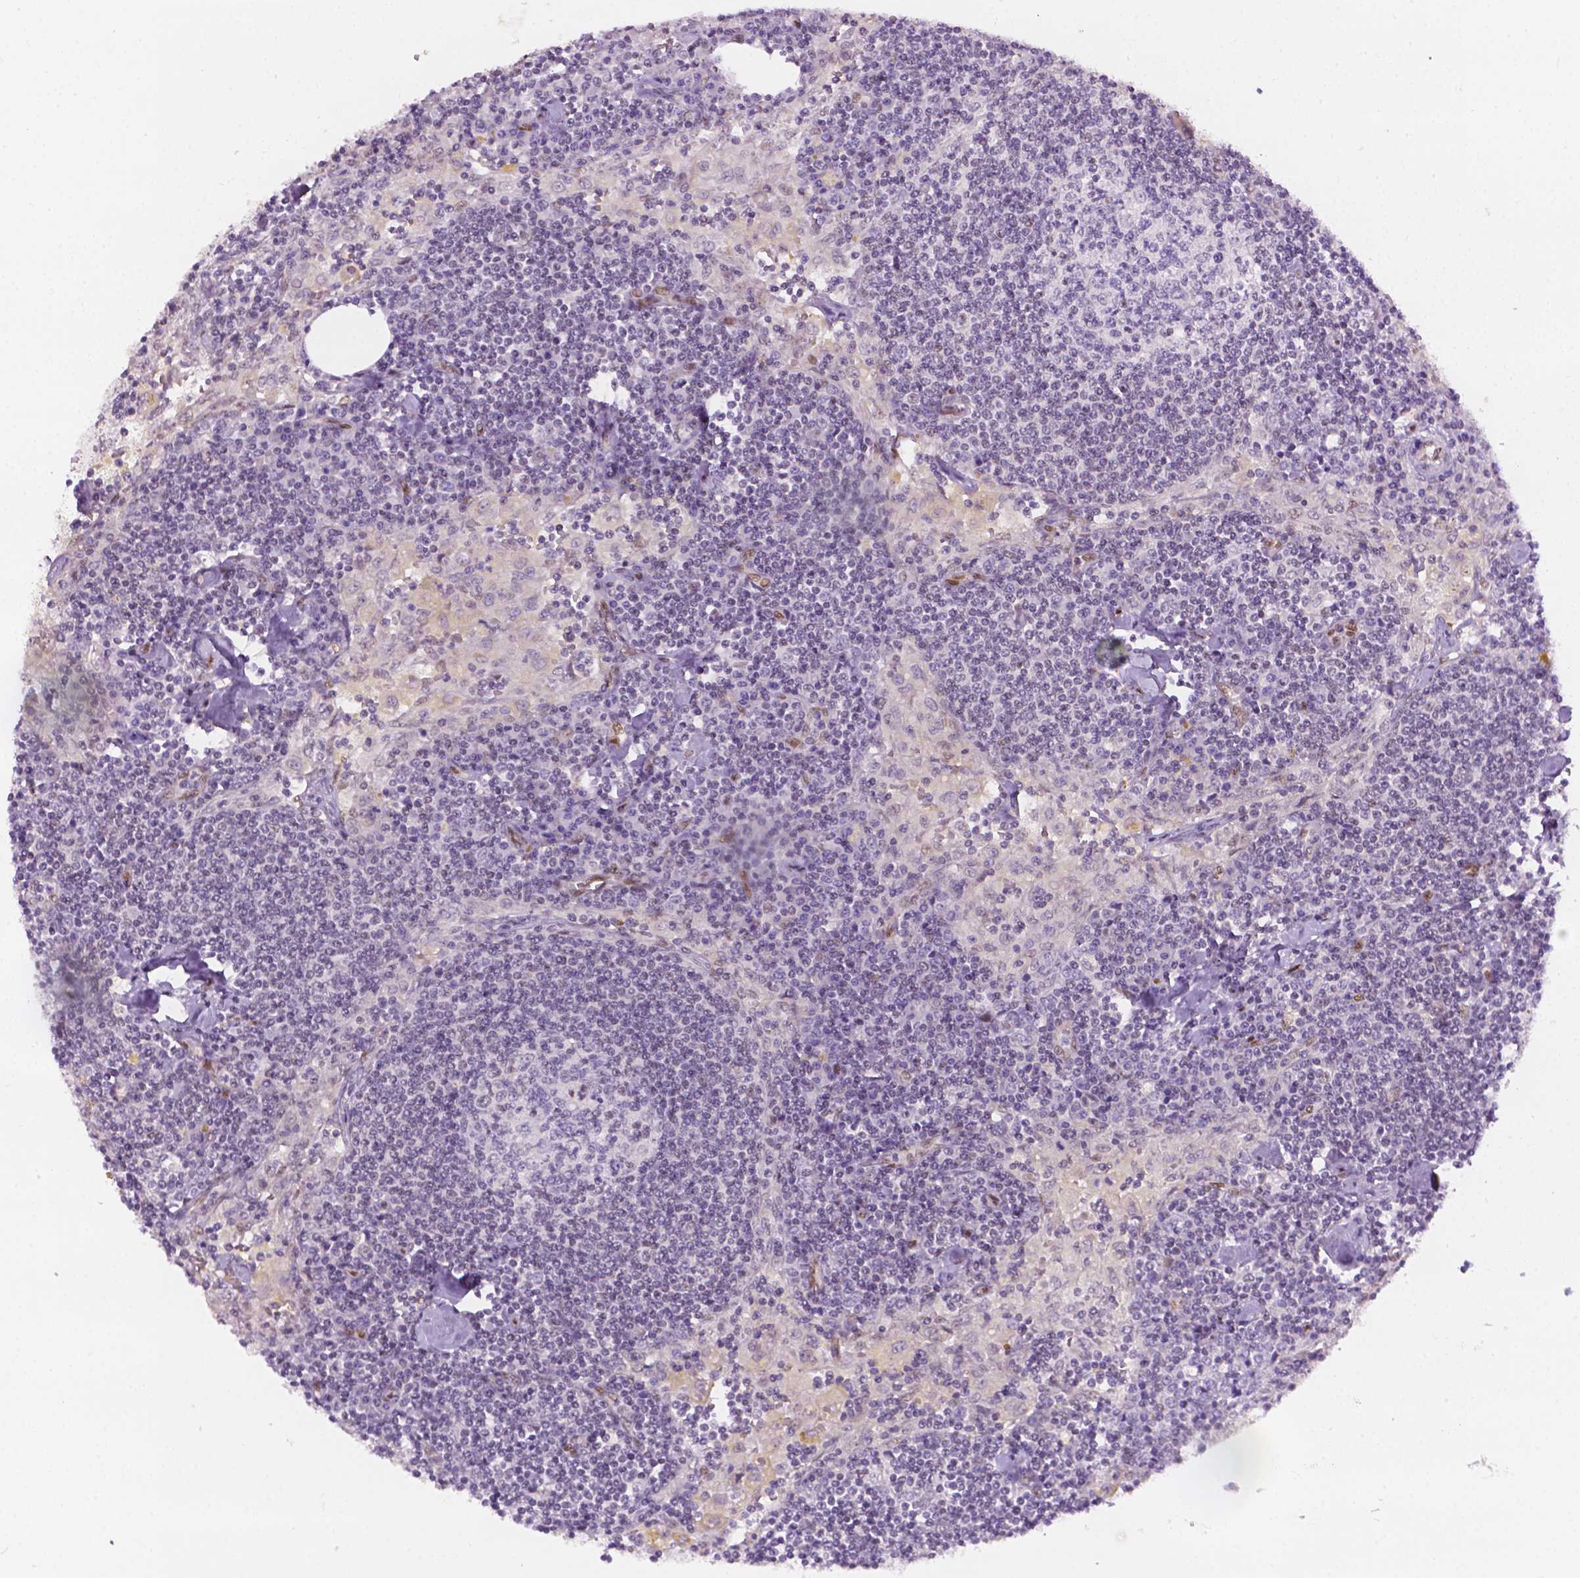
{"staining": {"intensity": "negative", "quantity": "none", "location": "none"}, "tissue": "lymph node", "cell_type": "Germinal center cells", "image_type": "normal", "snomed": [{"axis": "morphology", "description": "Normal tissue, NOS"}, {"axis": "topography", "description": "Lymph node"}], "caption": "Human lymph node stained for a protein using immunohistochemistry (IHC) demonstrates no staining in germinal center cells.", "gene": "ERF", "patient": {"sex": "male", "age": 55}}